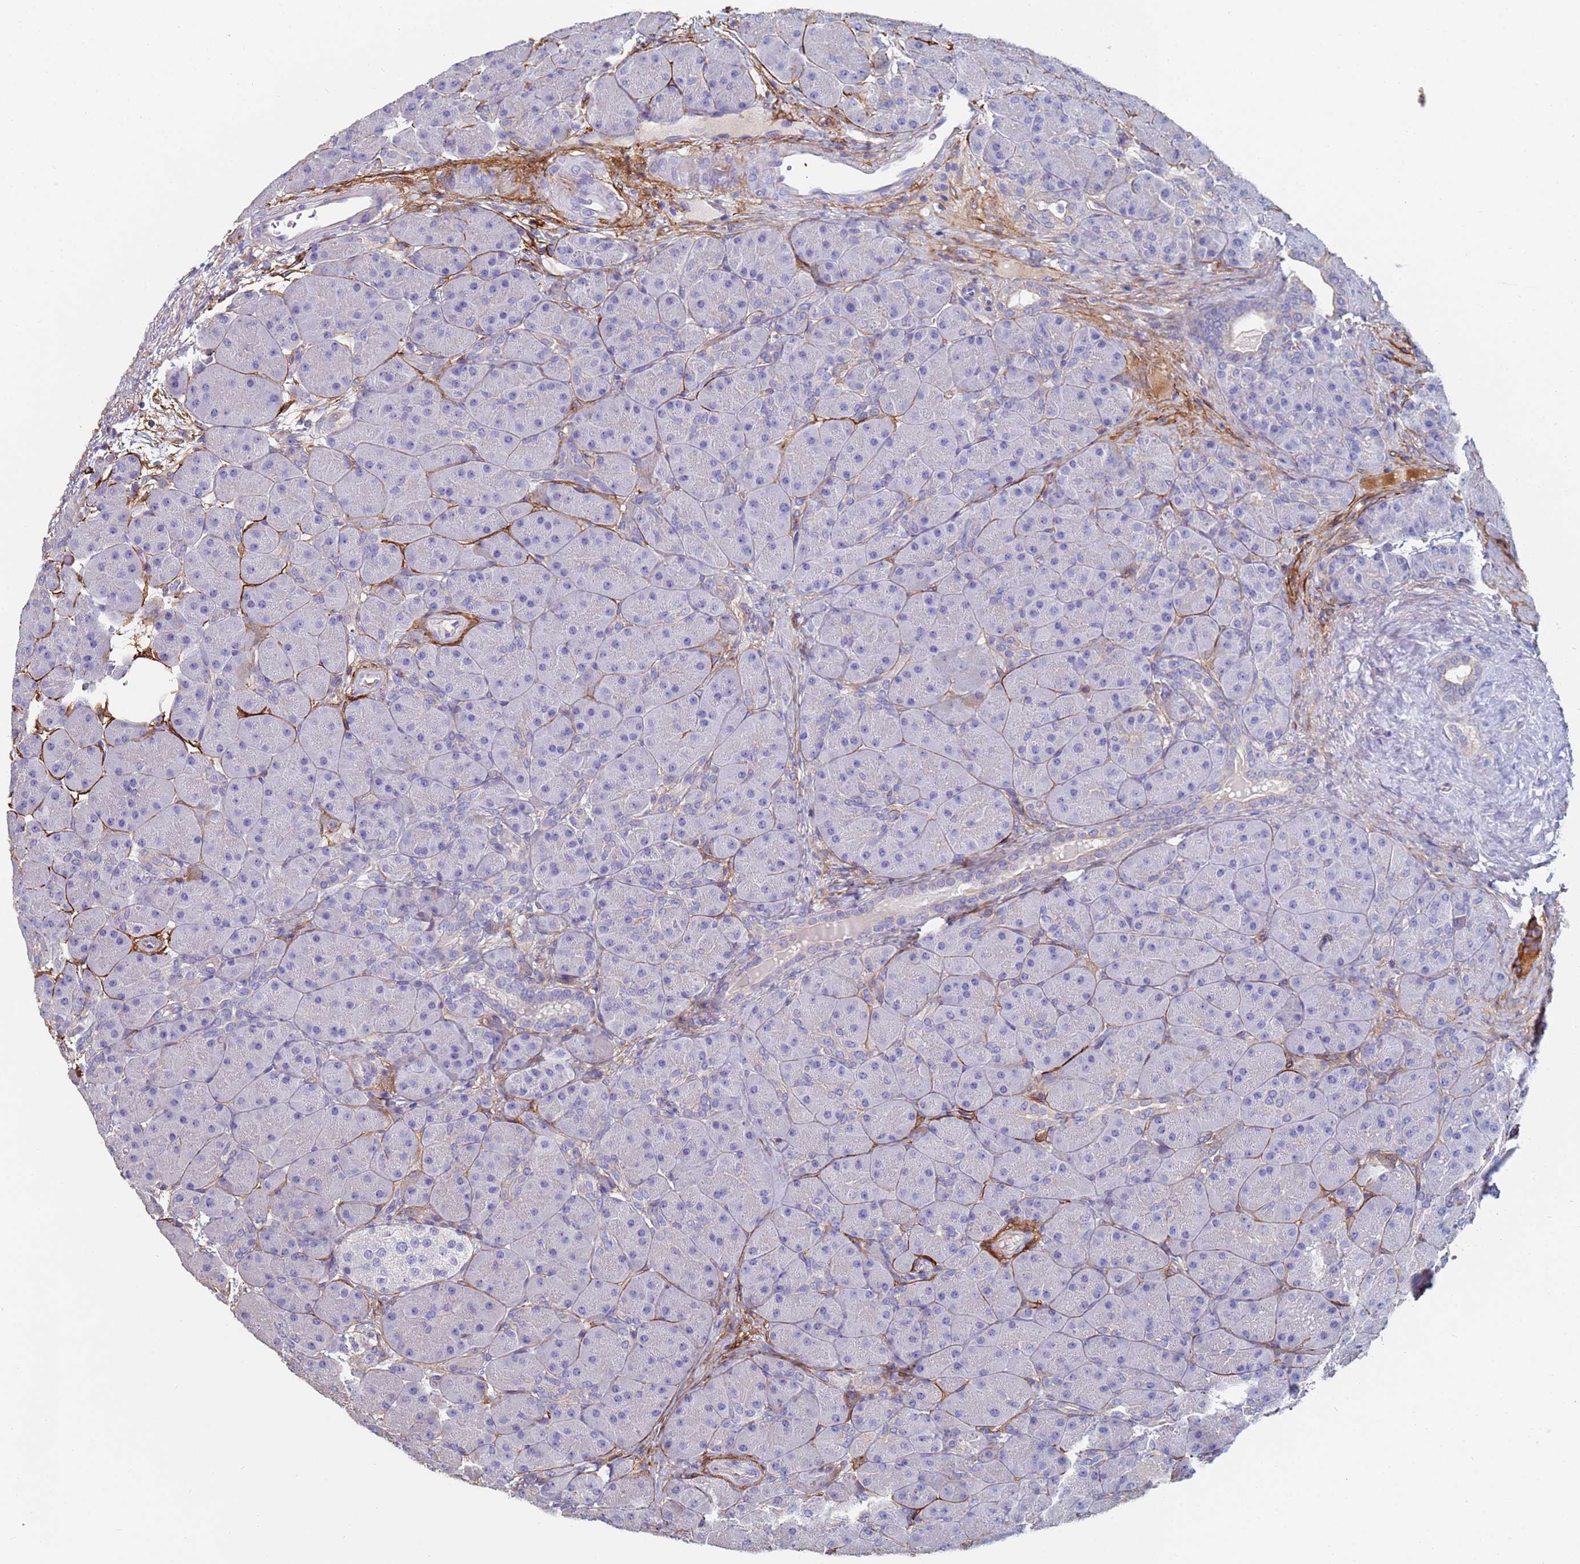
{"staining": {"intensity": "negative", "quantity": "none", "location": "none"}, "tissue": "pancreas", "cell_type": "Exocrine glandular cells", "image_type": "normal", "snomed": [{"axis": "morphology", "description": "Normal tissue, NOS"}, {"axis": "topography", "description": "Pancreas"}], "caption": "A histopathology image of pancreas stained for a protein reveals no brown staining in exocrine glandular cells.", "gene": "ABCA8", "patient": {"sex": "male", "age": 66}}